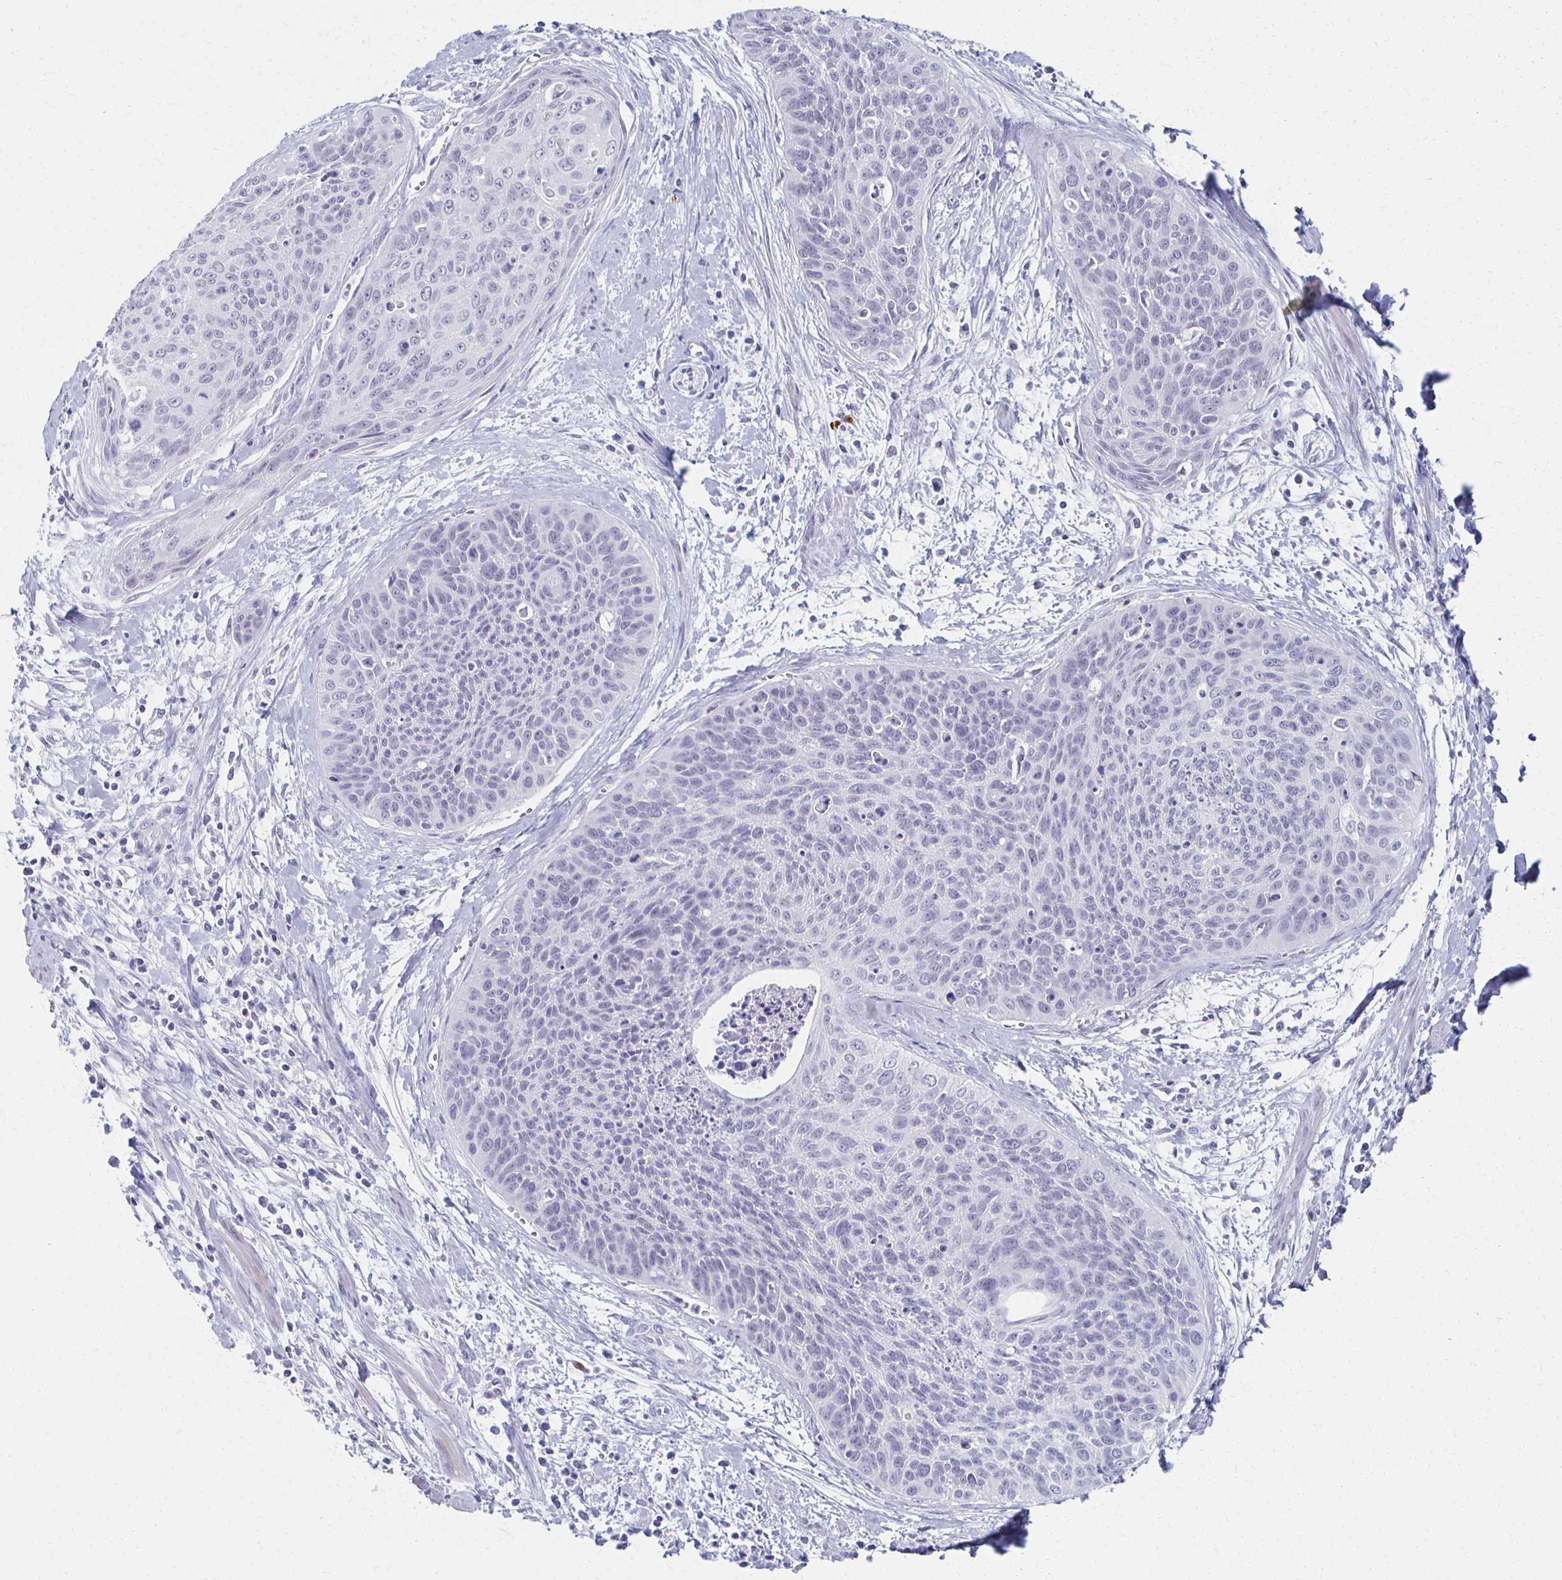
{"staining": {"intensity": "negative", "quantity": "none", "location": "none"}, "tissue": "cervical cancer", "cell_type": "Tumor cells", "image_type": "cancer", "snomed": [{"axis": "morphology", "description": "Squamous cell carcinoma, NOS"}, {"axis": "topography", "description": "Cervix"}], "caption": "Squamous cell carcinoma (cervical) was stained to show a protein in brown. There is no significant positivity in tumor cells.", "gene": "CXCR2", "patient": {"sex": "female", "age": 55}}